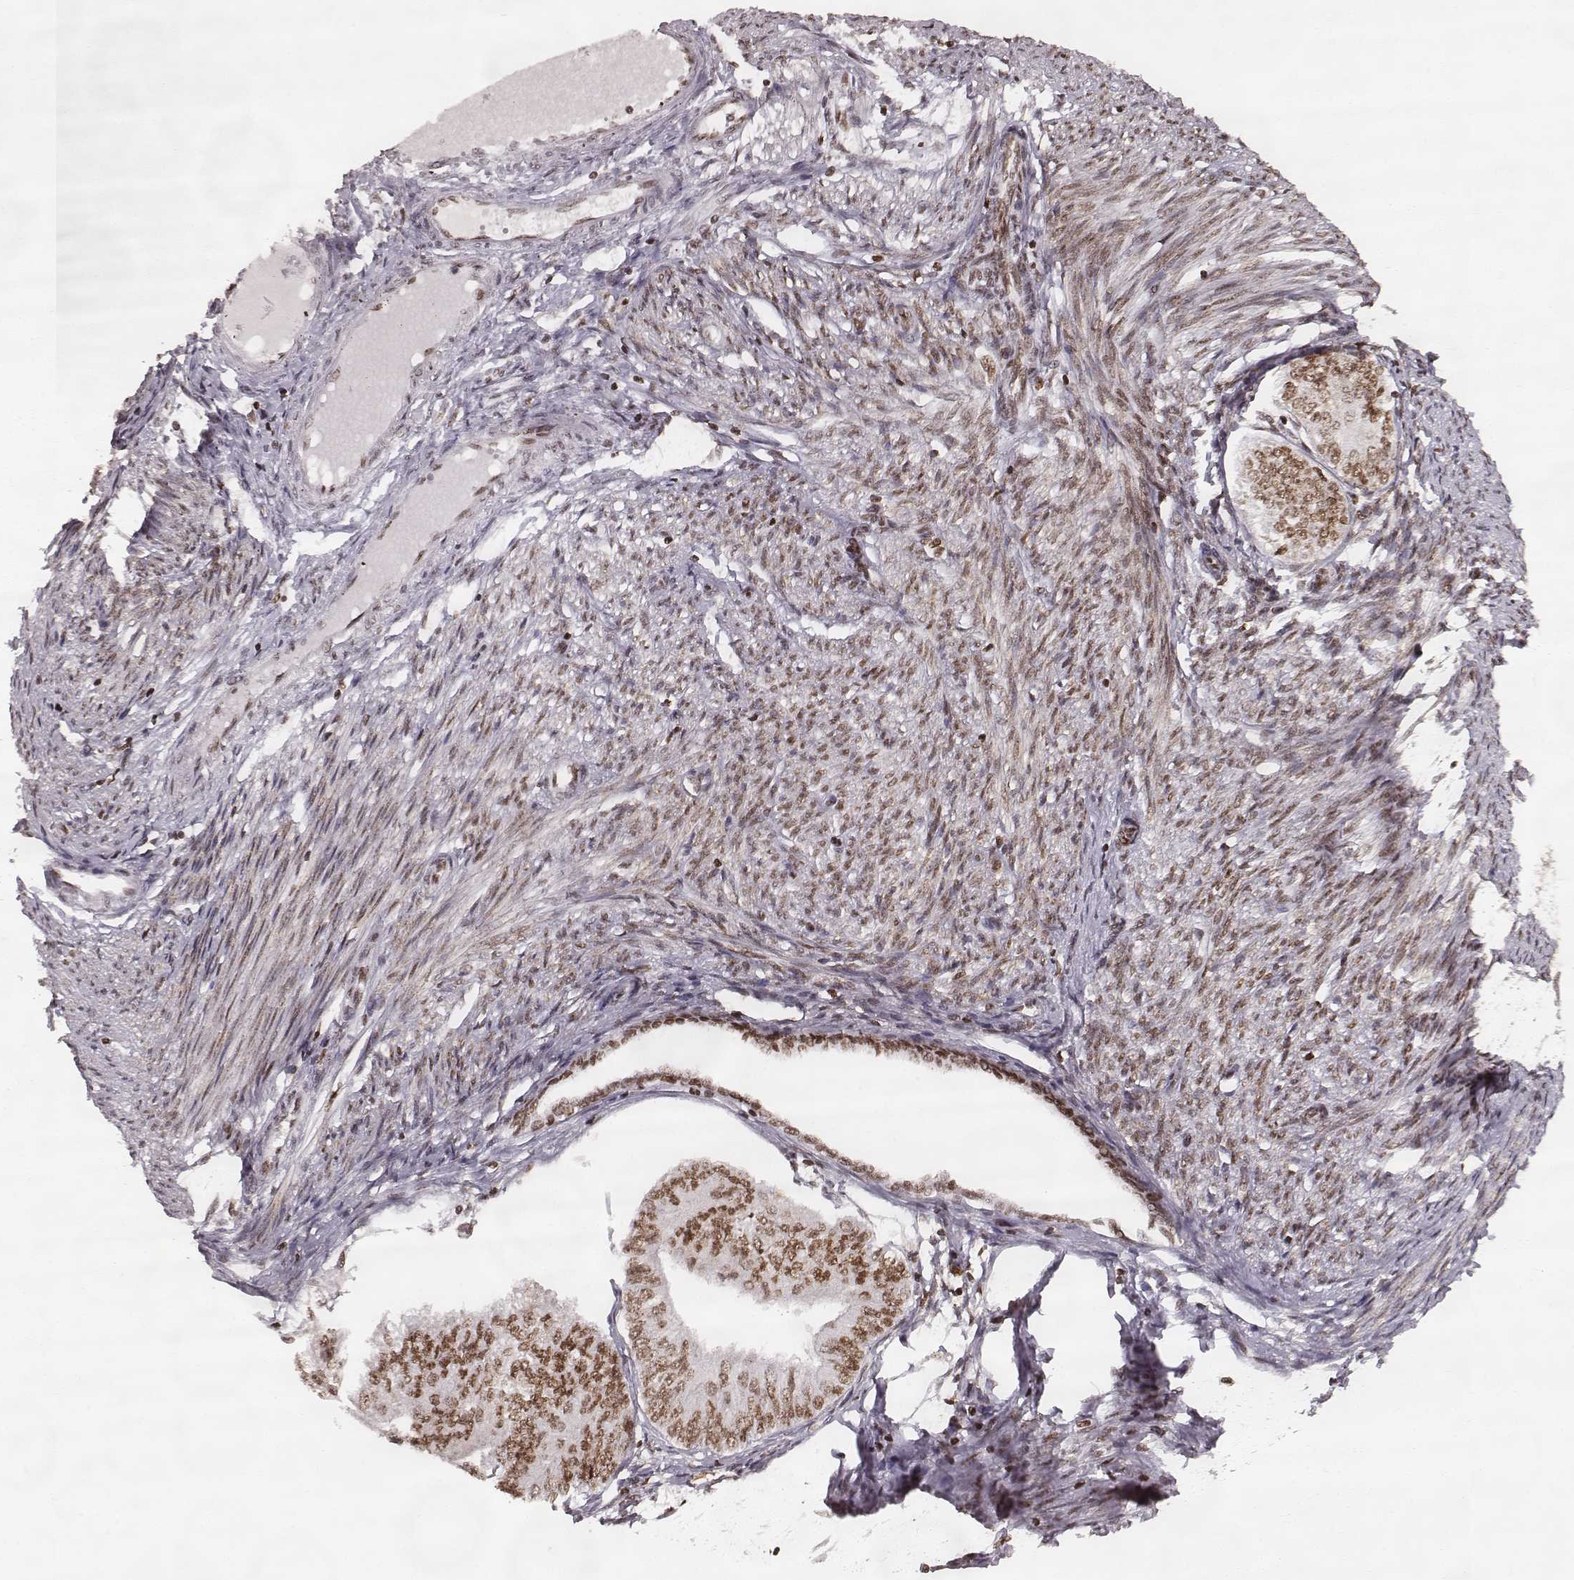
{"staining": {"intensity": "moderate", "quantity": ">75%", "location": "nuclear"}, "tissue": "endometrial cancer", "cell_type": "Tumor cells", "image_type": "cancer", "snomed": [{"axis": "morphology", "description": "Adenocarcinoma, NOS"}, {"axis": "topography", "description": "Endometrium"}], "caption": "This is a histology image of IHC staining of adenocarcinoma (endometrial), which shows moderate positivity in the nuclear of tumor cells.", "gene": "PARP1", "patient": {"sex": "female", "age": 58}}